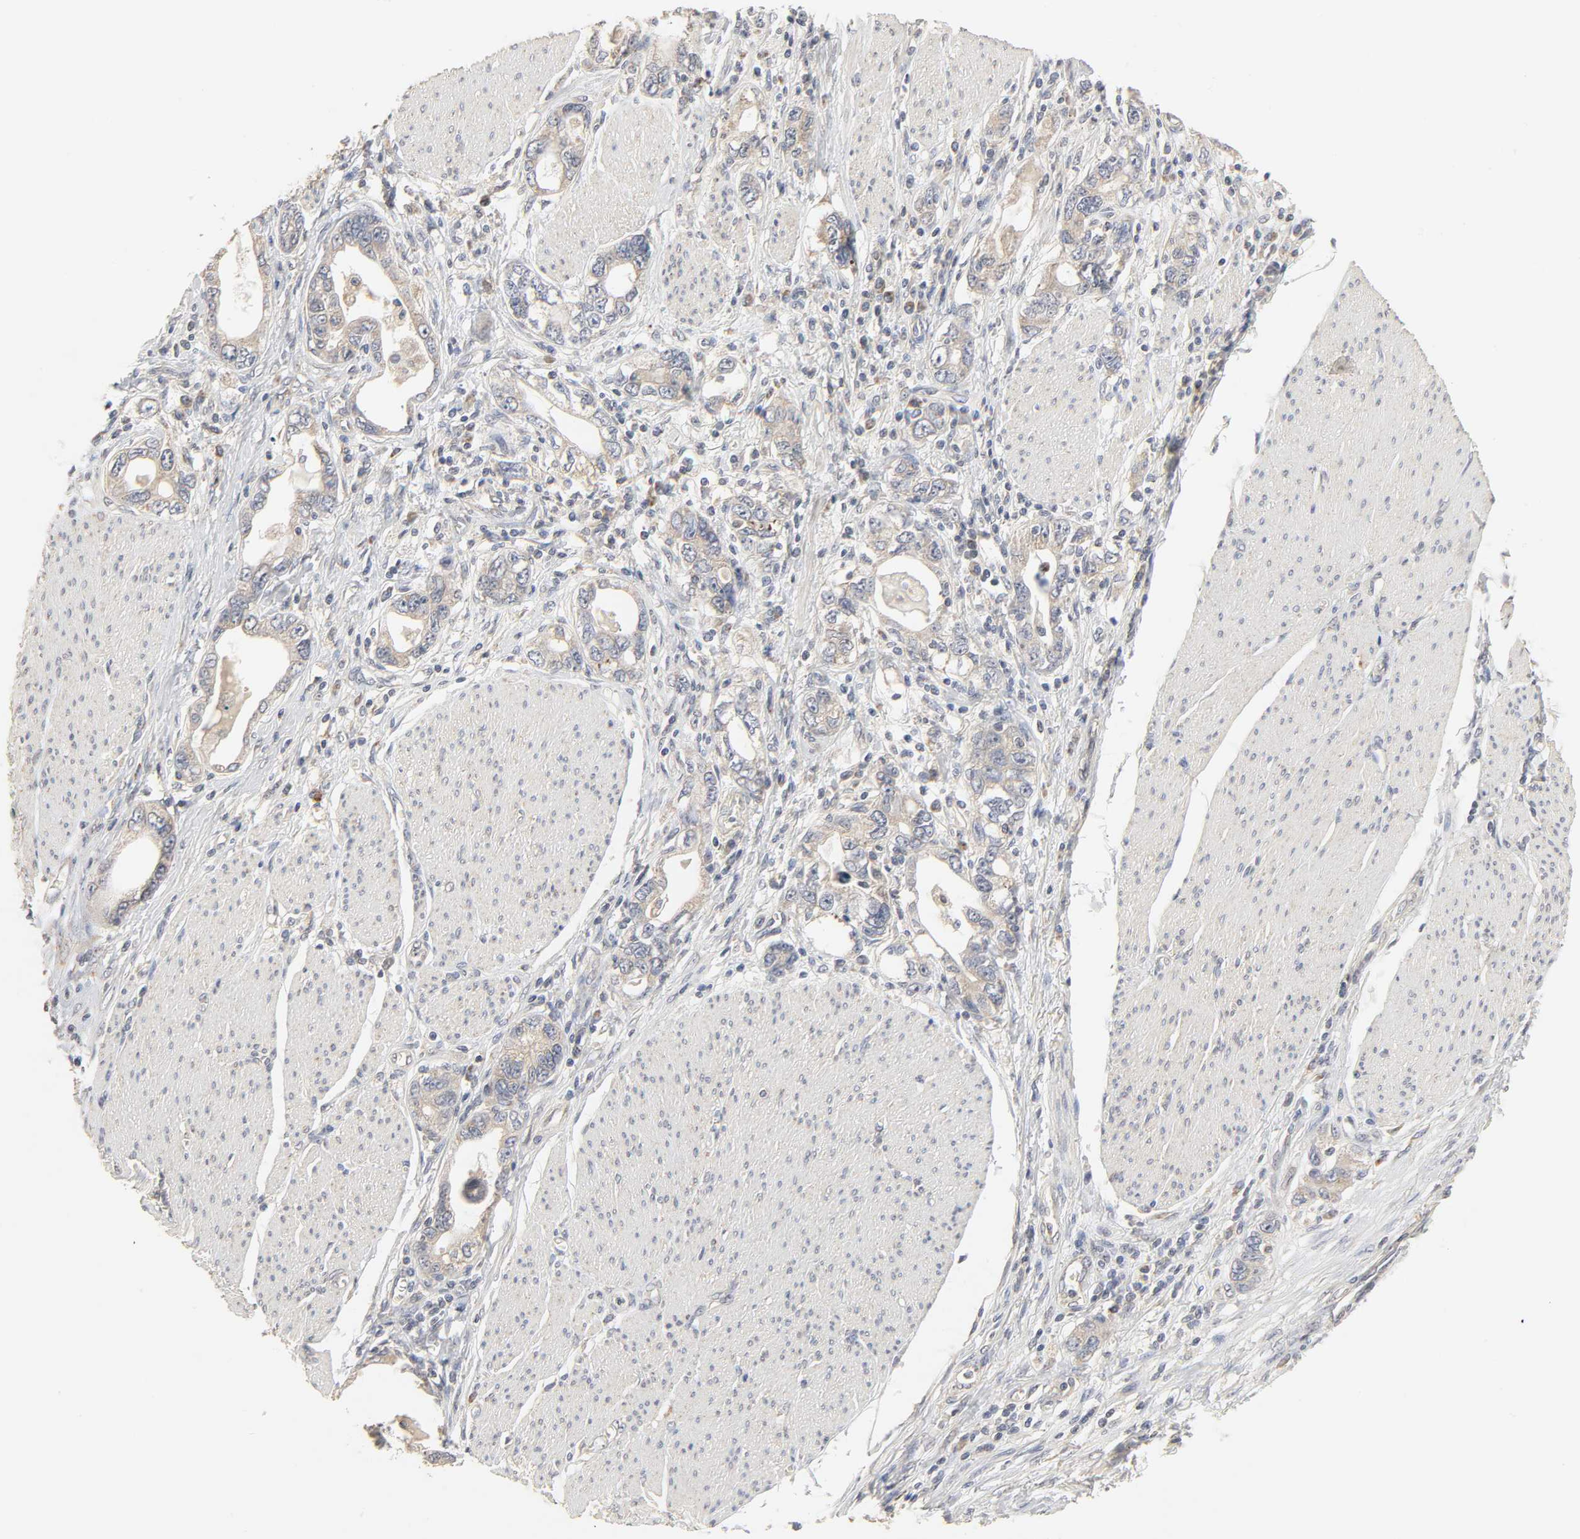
{"staining": {"intensity": "weak", "quantity": "25%-75%", "location": "cytoplasmic/membranous"}, "tissue": "stomach cancer", "cell_type": "Tumor cells", "image_type": "cancer", "snomed": [{"axis": "morphology", "description": "Adenocarcinoma, NOS"}, {"axis": "topography", "description": "Stomach, lower"}], "caption": "Immunohistochemical staining of stomach cancer (adenocarcinoma) displays low levels of weak cytoplasmic/membranous protein expression in approximately 25%-75% of tumor cells.", "gene": "CLEC4E", "patient": {"sex": "female", "age": 93}}